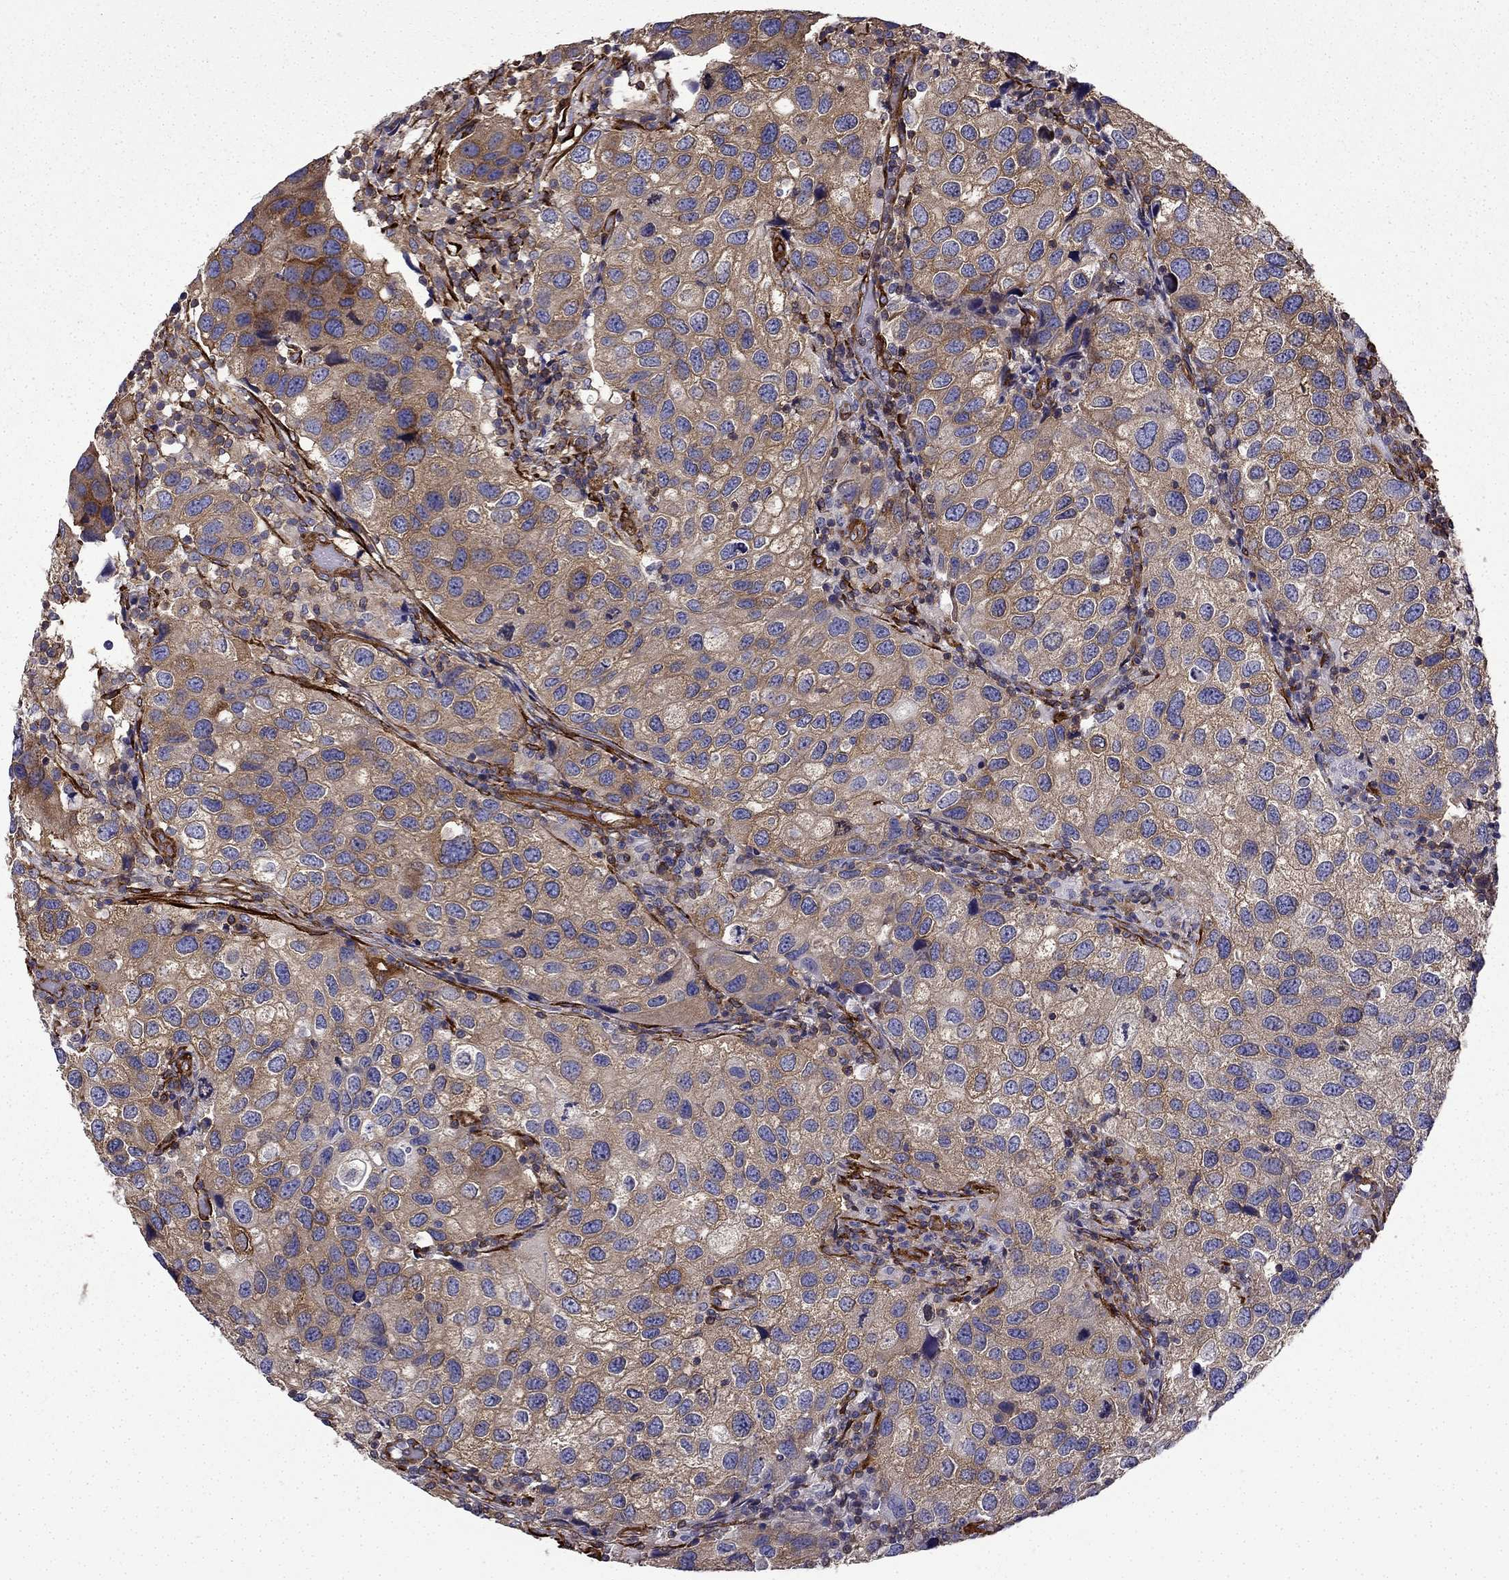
{"staining": {"intensity": "moderate", "quantity": ">75%", "location": "cytoplasmic/membranous"}, "tissue": "urothelial cancer", "cell_type": "Tumor cells", "image_type": "cancer", "snomed": [{"axis": "morphology", "description": "Urothelial carcinoma, High grade"}, {"axis": "topography", "description": "Urinary bladder"}], "caption": "High-magnification brightfield microscopy of high-grade urothelial carcinoma stained with DAB (3,3'-diaminobenzidine) (brown) and counterstained with hematoxylin (blue). tumor cells exhibit moderate cytoplasmic/membranous staining is appreciated in about>75% of cells.", "gene": "MAP4", "patient": {"sex": "male", "age": 79}}